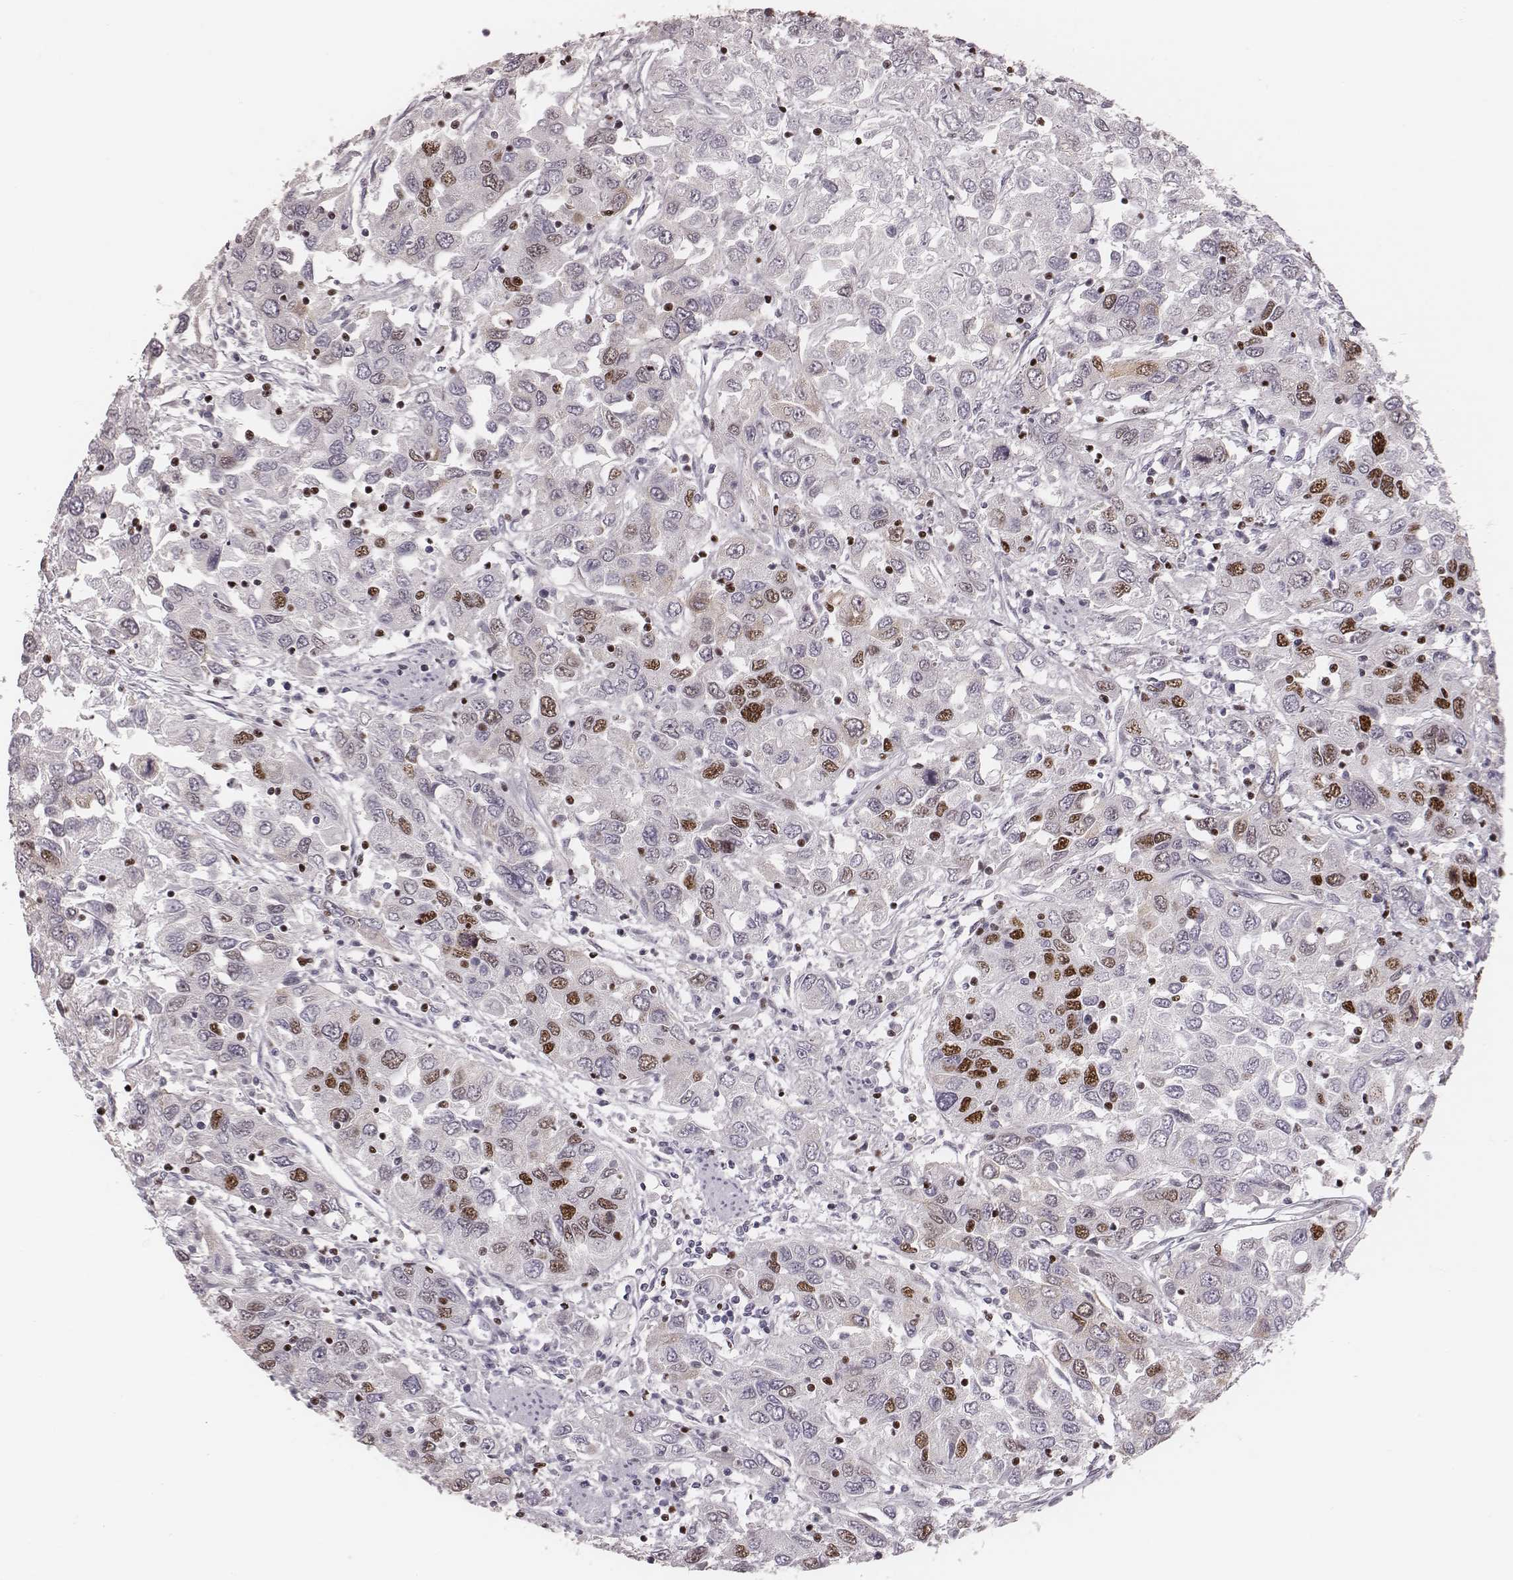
{"staining": {"intensity": "moderate", "quantity": "<25%", "location": "nuclear"}, "tissue": "urothelial cancer", "cell_type": "Tumor cells", "image_type": "cancer", "snomed": [{"axis": "morphology", "description": "Urothelial carcinoma, High grade"}, {"axis": "topography", "description": "Urinary bladder"}], "caption": "Protein analysis of urothelial carcinoma (high-grade) tissue reveals moderate nuclear staining in about <25% of tumor cells. The protein of interest is stained brown, and the nuclei are stained in blue (DAB (3,3'-diaminobenzidine) IHC with brightfield microscopy, high magnification).", "gene": "LUC7L", "patient": {"sex": "male", "age": 76}}